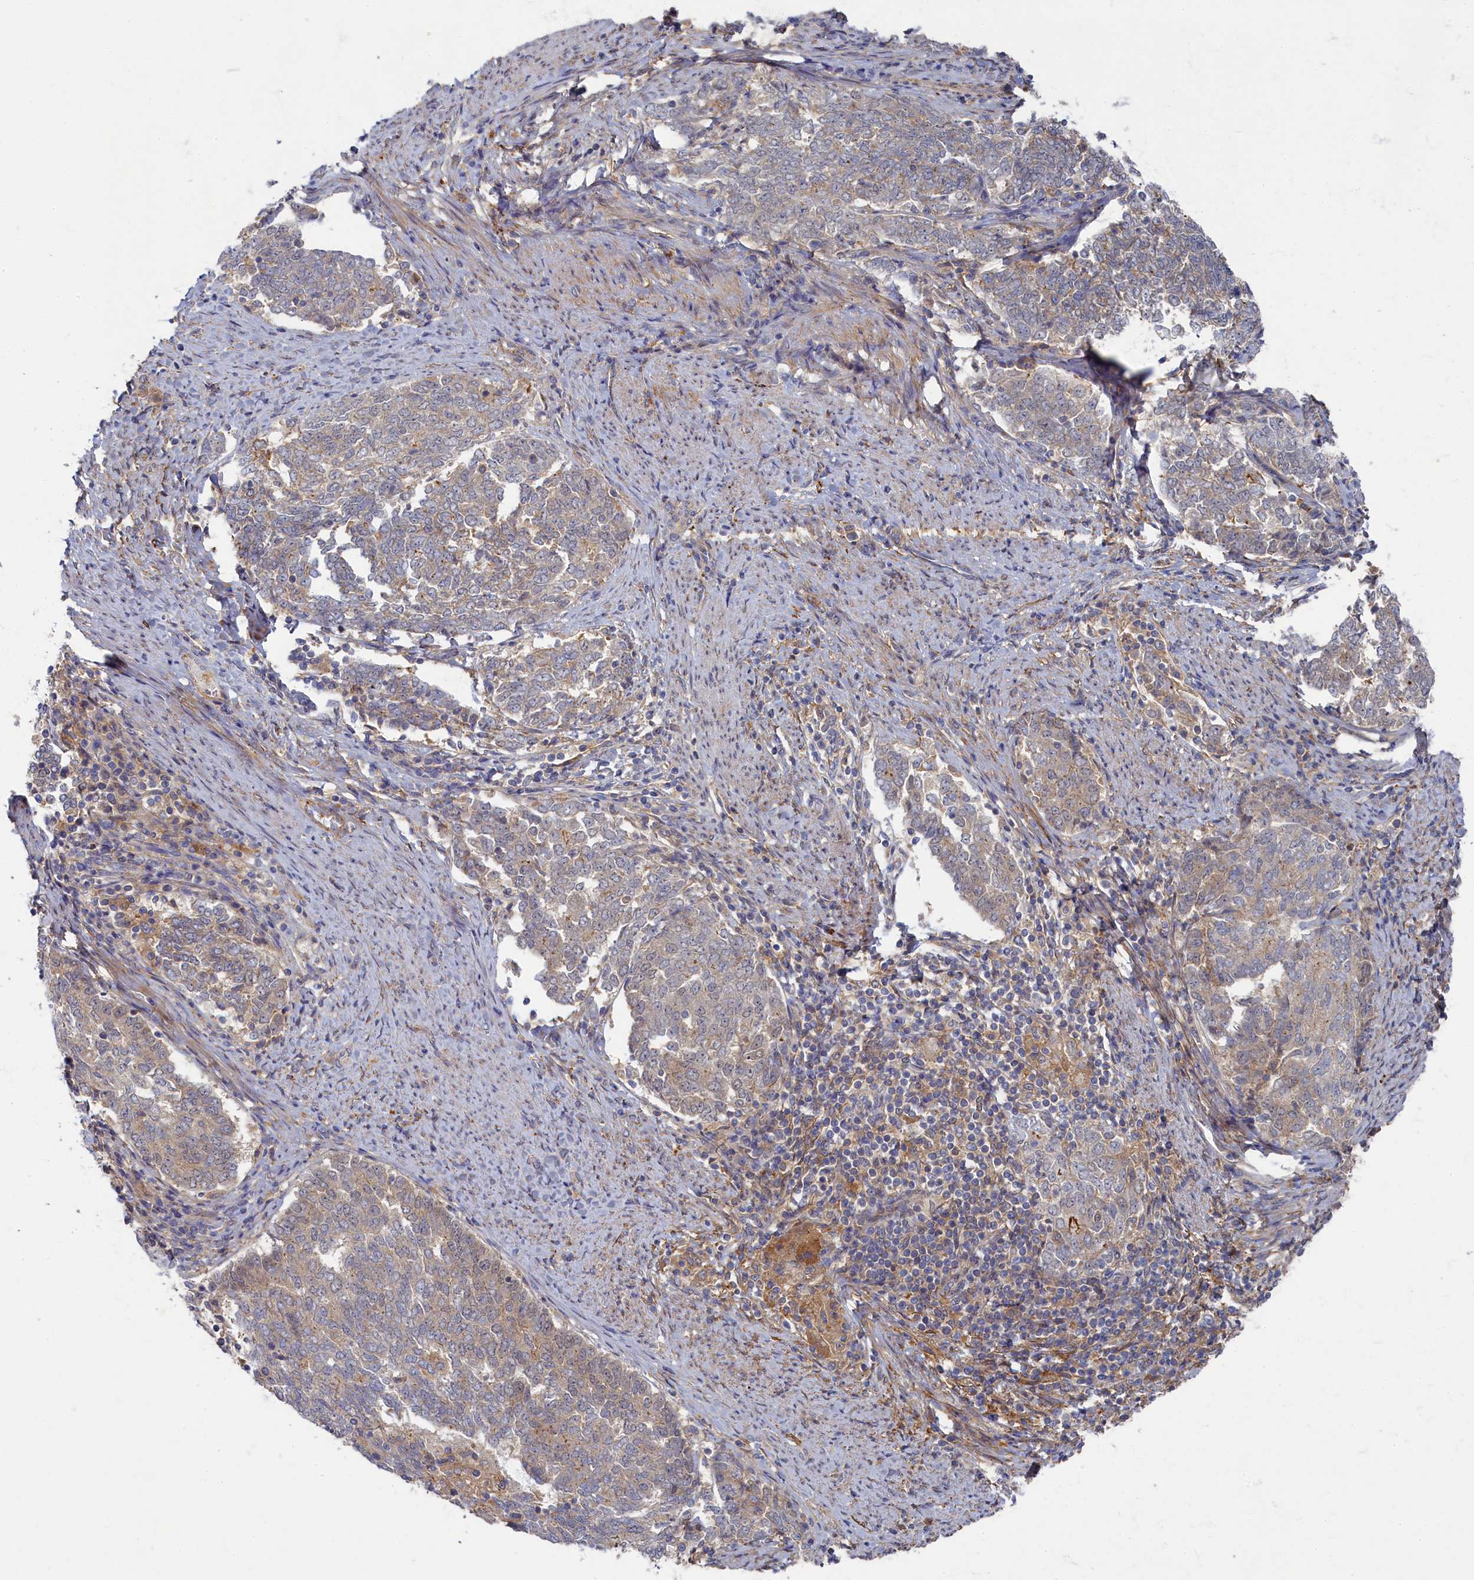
{"staining": {"intensity": "weak", "quantity": "<25%", "location": "cytoplasmic/membranous"}, "tissue": "endometrial cancer", "cell_type": "Tumor cells", "image_type": "cancer", "snomed": [{"axis": "morphology", "description": "Adenocarcinoma, NOS"}, {"axis": "topography", "description": "Endometrium"}], "caption": "Immunohistochemistry (IHC) image of human endometrial adenocarcinoma stained for a protein (brown), which demonstrates no staining in tumor cells. Nuclei are stained in blue.", "gene": "PSMG2", "patient": {"sex": "female", "age": 80}}